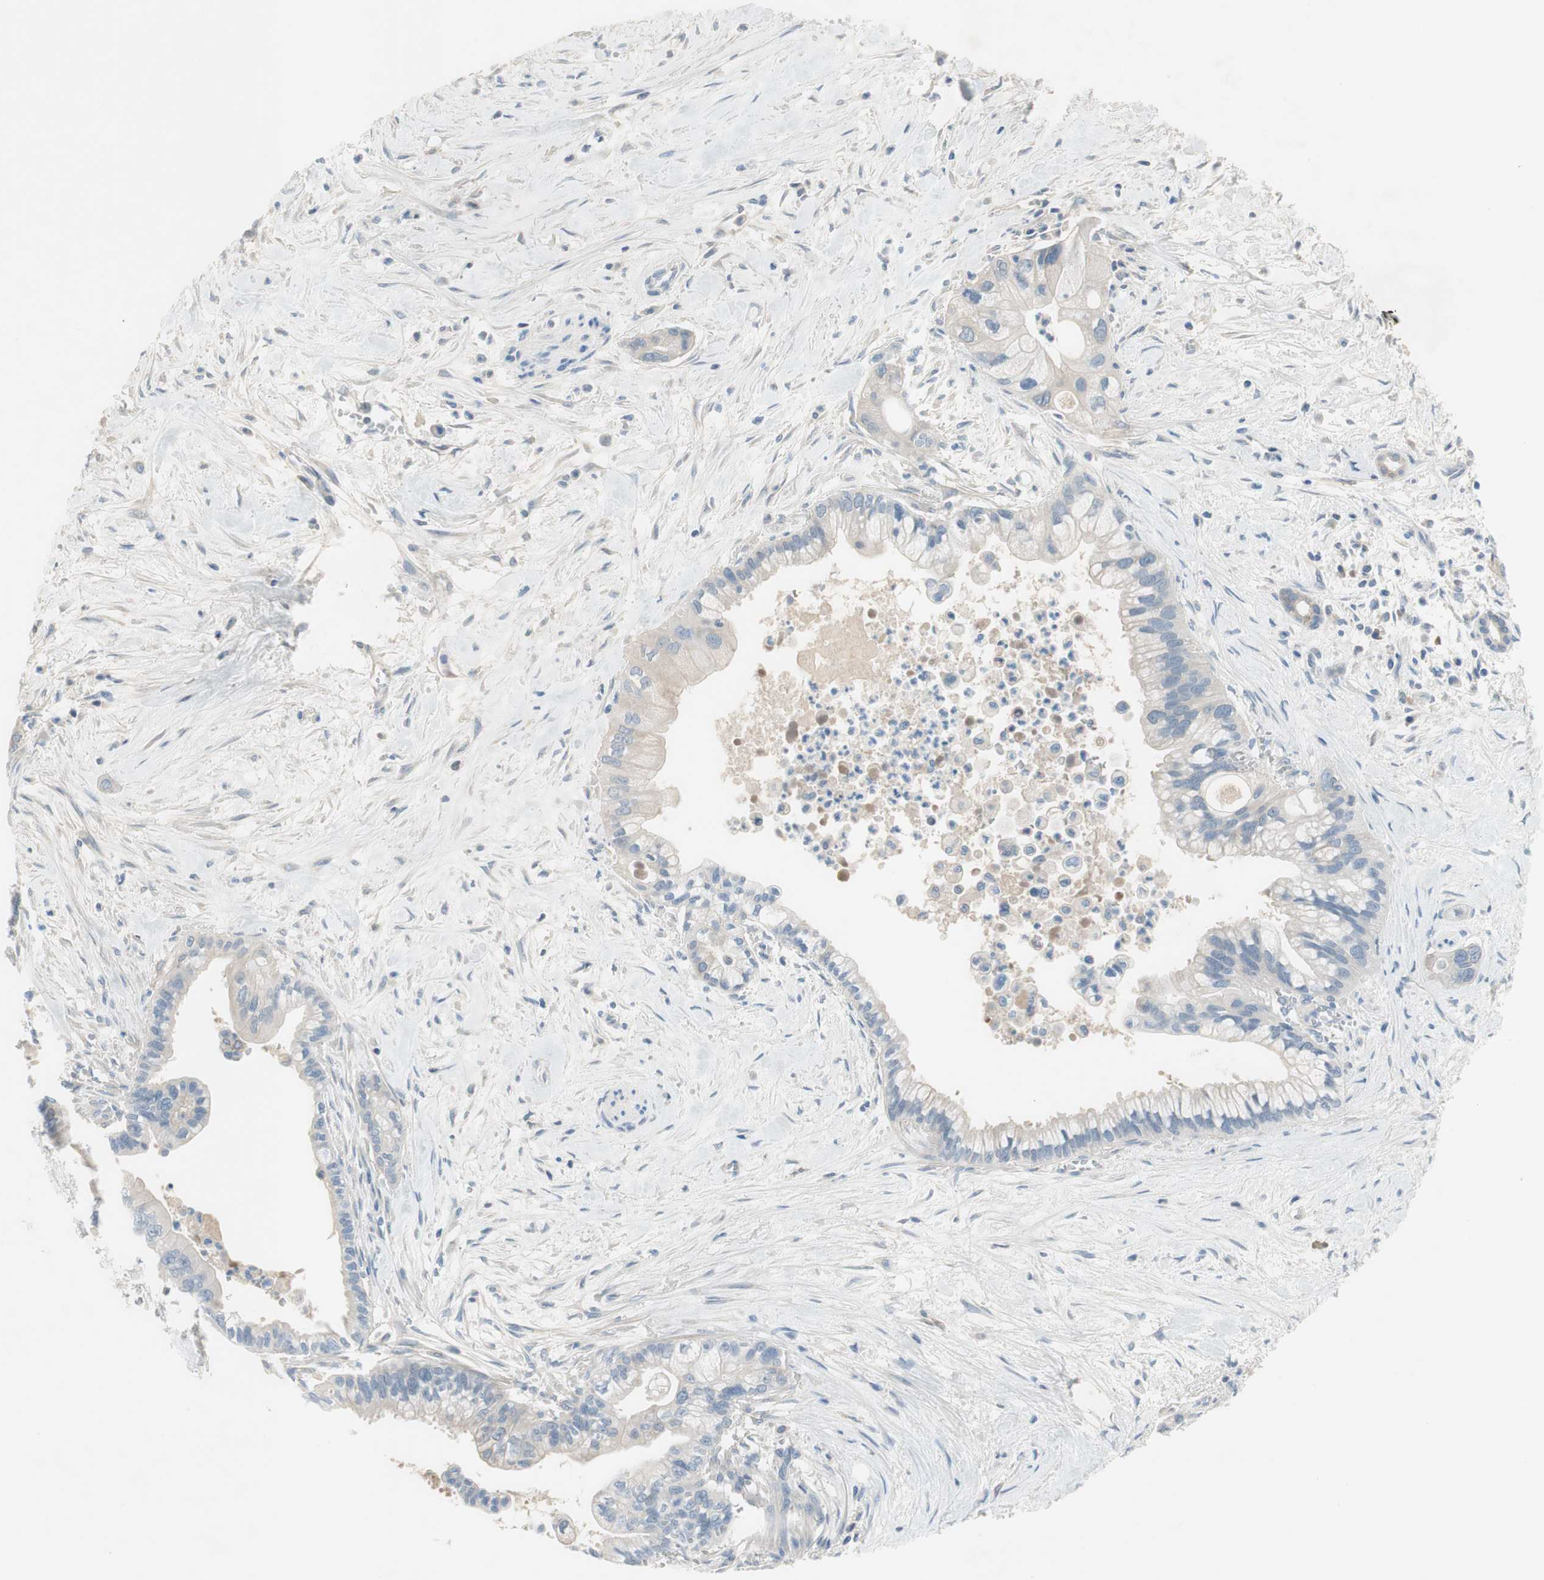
{"staining": {"intensity": "moderate", "quantity": "<25%", "location": "cytoplasmic/membranous"}, "tissue": "pancreatic cancer", "cell_type": "Tumor cells", "image_type": "cancer", "snomed": [{"axis": "morphology", "description": "Adenocarcinoma, NOS"}, {"axis": "topography", "description": "Pancreas"}], "caption": "The micrograph displays immunohistochemical staining of pancreatic cancer. There is moderate cytoplasmic/membranous positivity is appreciated in about <25% of tumor cells.", "gene": "FDFT1", "patient": {"sex": "male", "age": 70}}